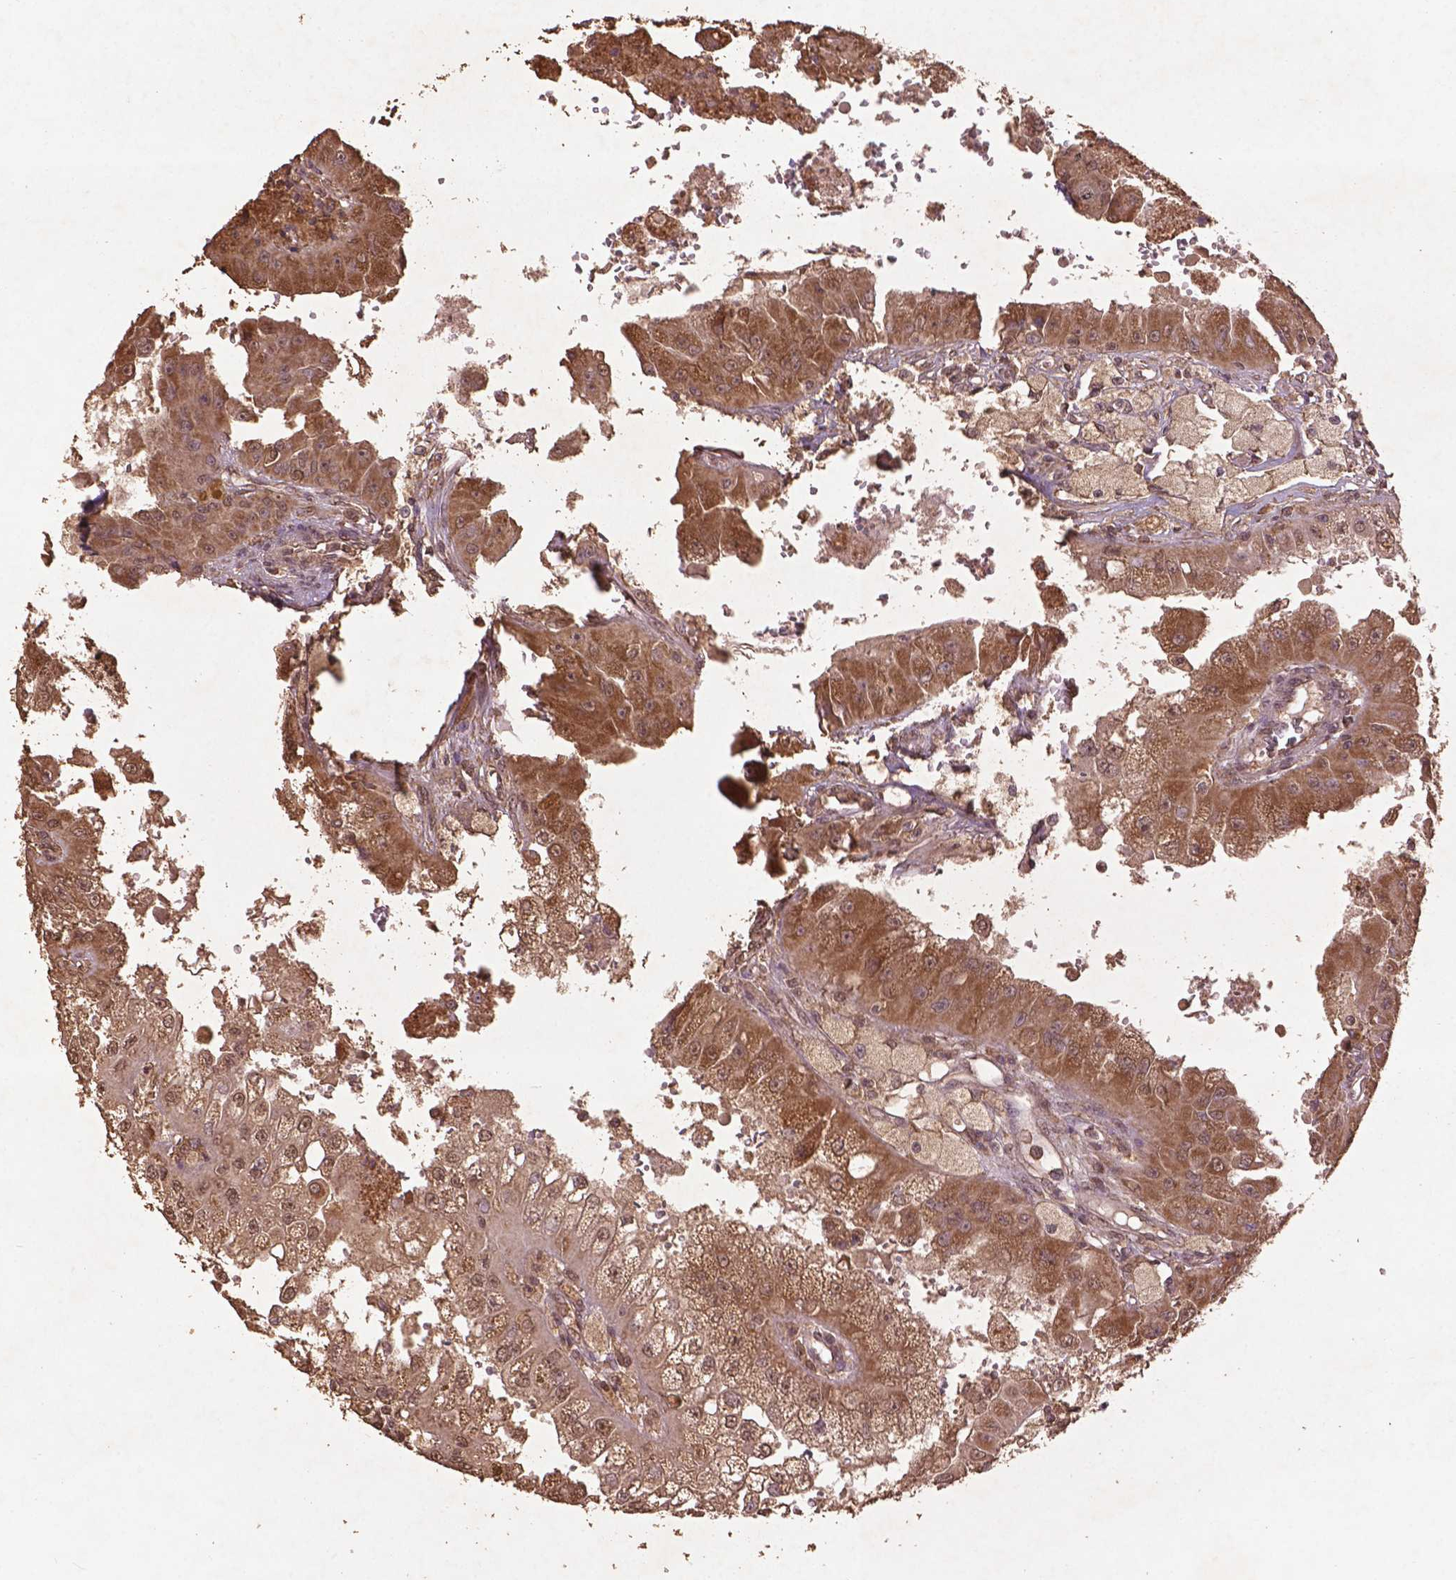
{"staining": {"intensity": "moderate", "quantity": ">75%", "location": "cytoplasmic/membranous"}, "tissue": "renal cancer", "cell_type": "Tumor cells", "image_type": "cancer", "snomed": [{"axis": "morphology", "description": "Adenocarcinoma, NOS"}, {"axis": "topography", "description": "Kidney"}], "caption": "A high-resolution photomicrograph shows IHC staining of adenocarcinoma (renal), which demonstrates moderate cytoplasmic/membranous staining in about >75% of tumor cells.", "gene": "BABAM1", "patient": {"sex": "male", "age": 58}}